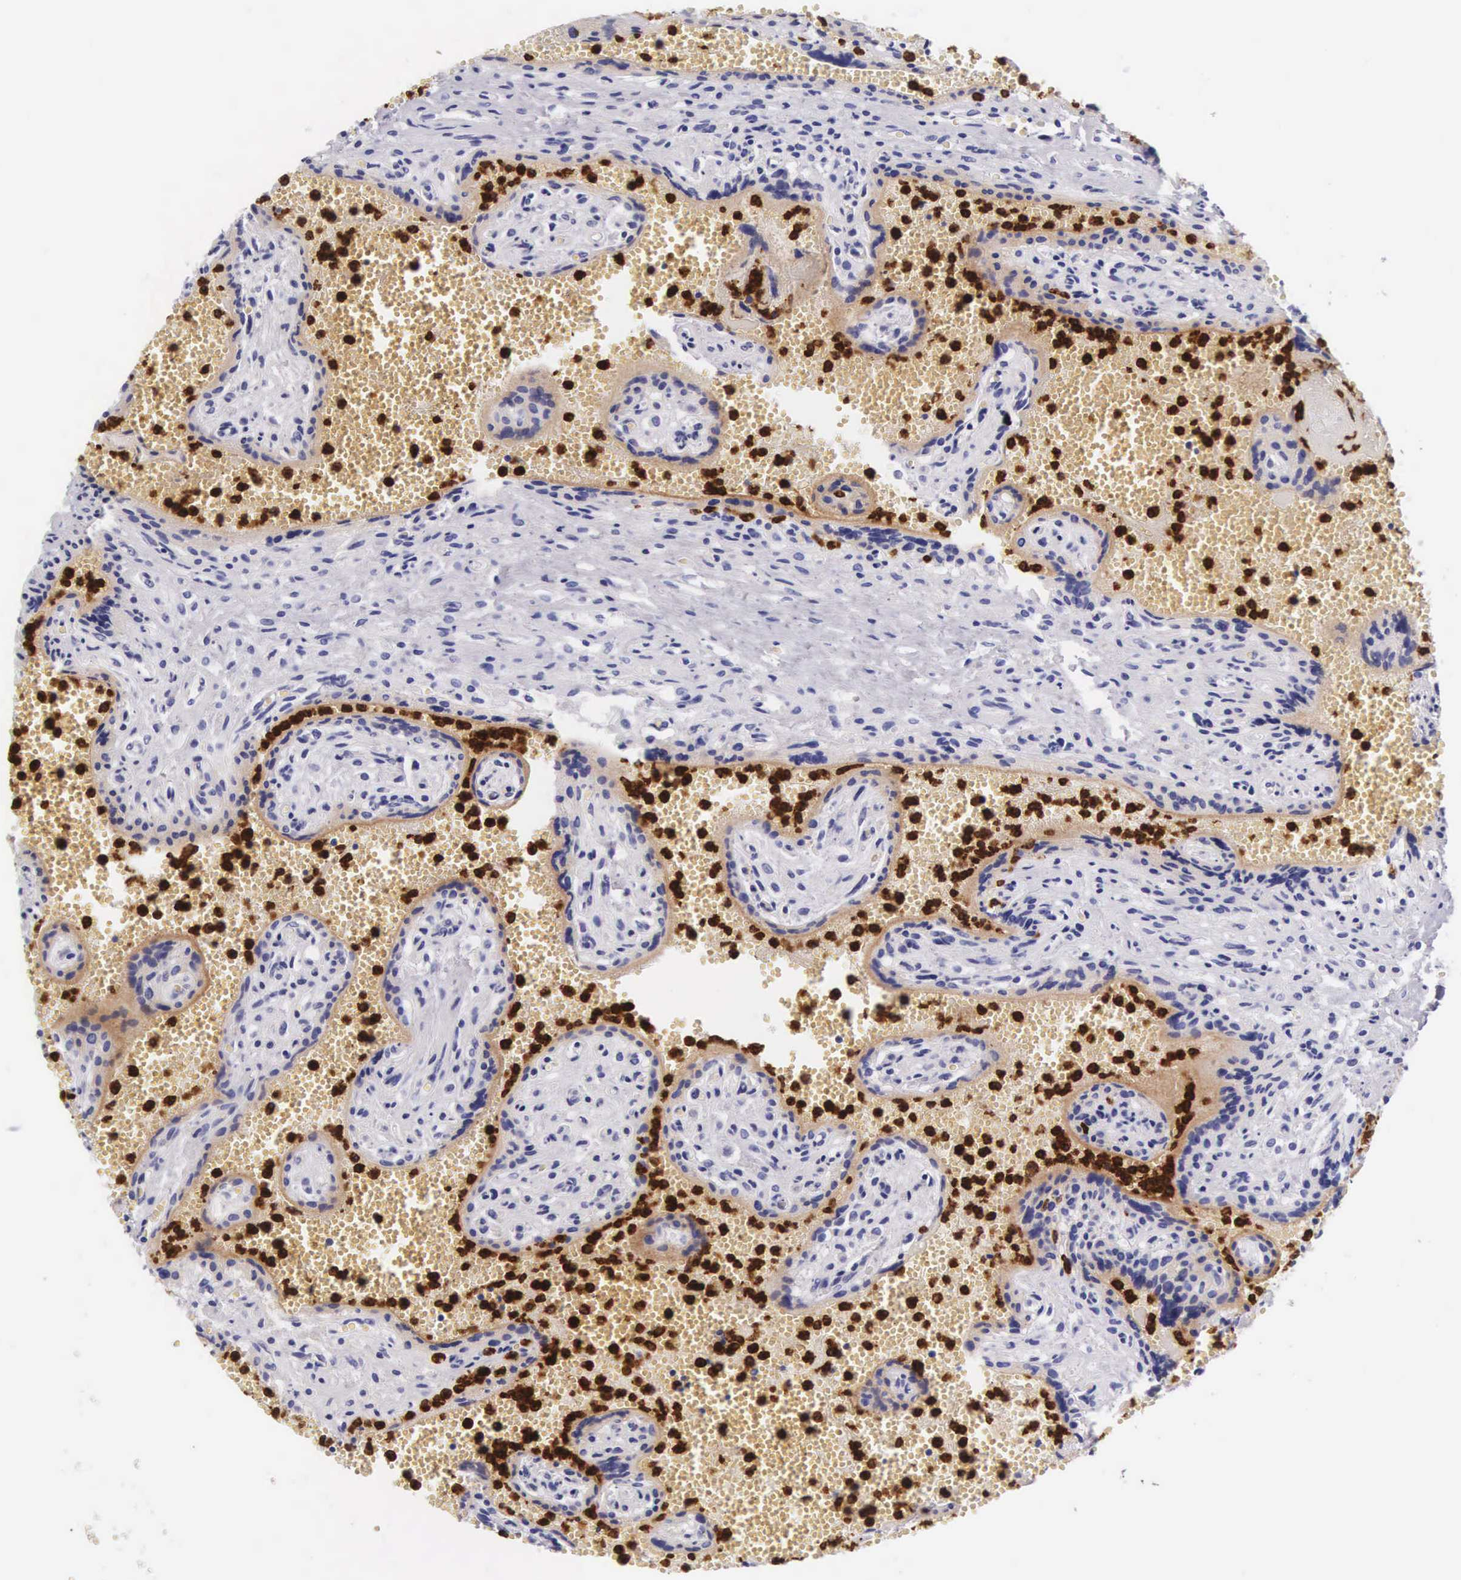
{"staining": {"intensity": "negative", "quantity": "none", "location": "none"}, "tissue": "placenta", "cell_type": "Decidual cells", "image_type": "normal", "snomed": [{"axis": "morphology", "description": "Normal tissue, NOS"}, {"axis": "topography", "description": "Placenta"}], "caption": "This is a photomicrograph of immunohistochemistry staining of unremarkable placenta, which shows no expression in decidual cells.", "gene": "FCN1", "patient": {"sex": "female", "age": 40}}